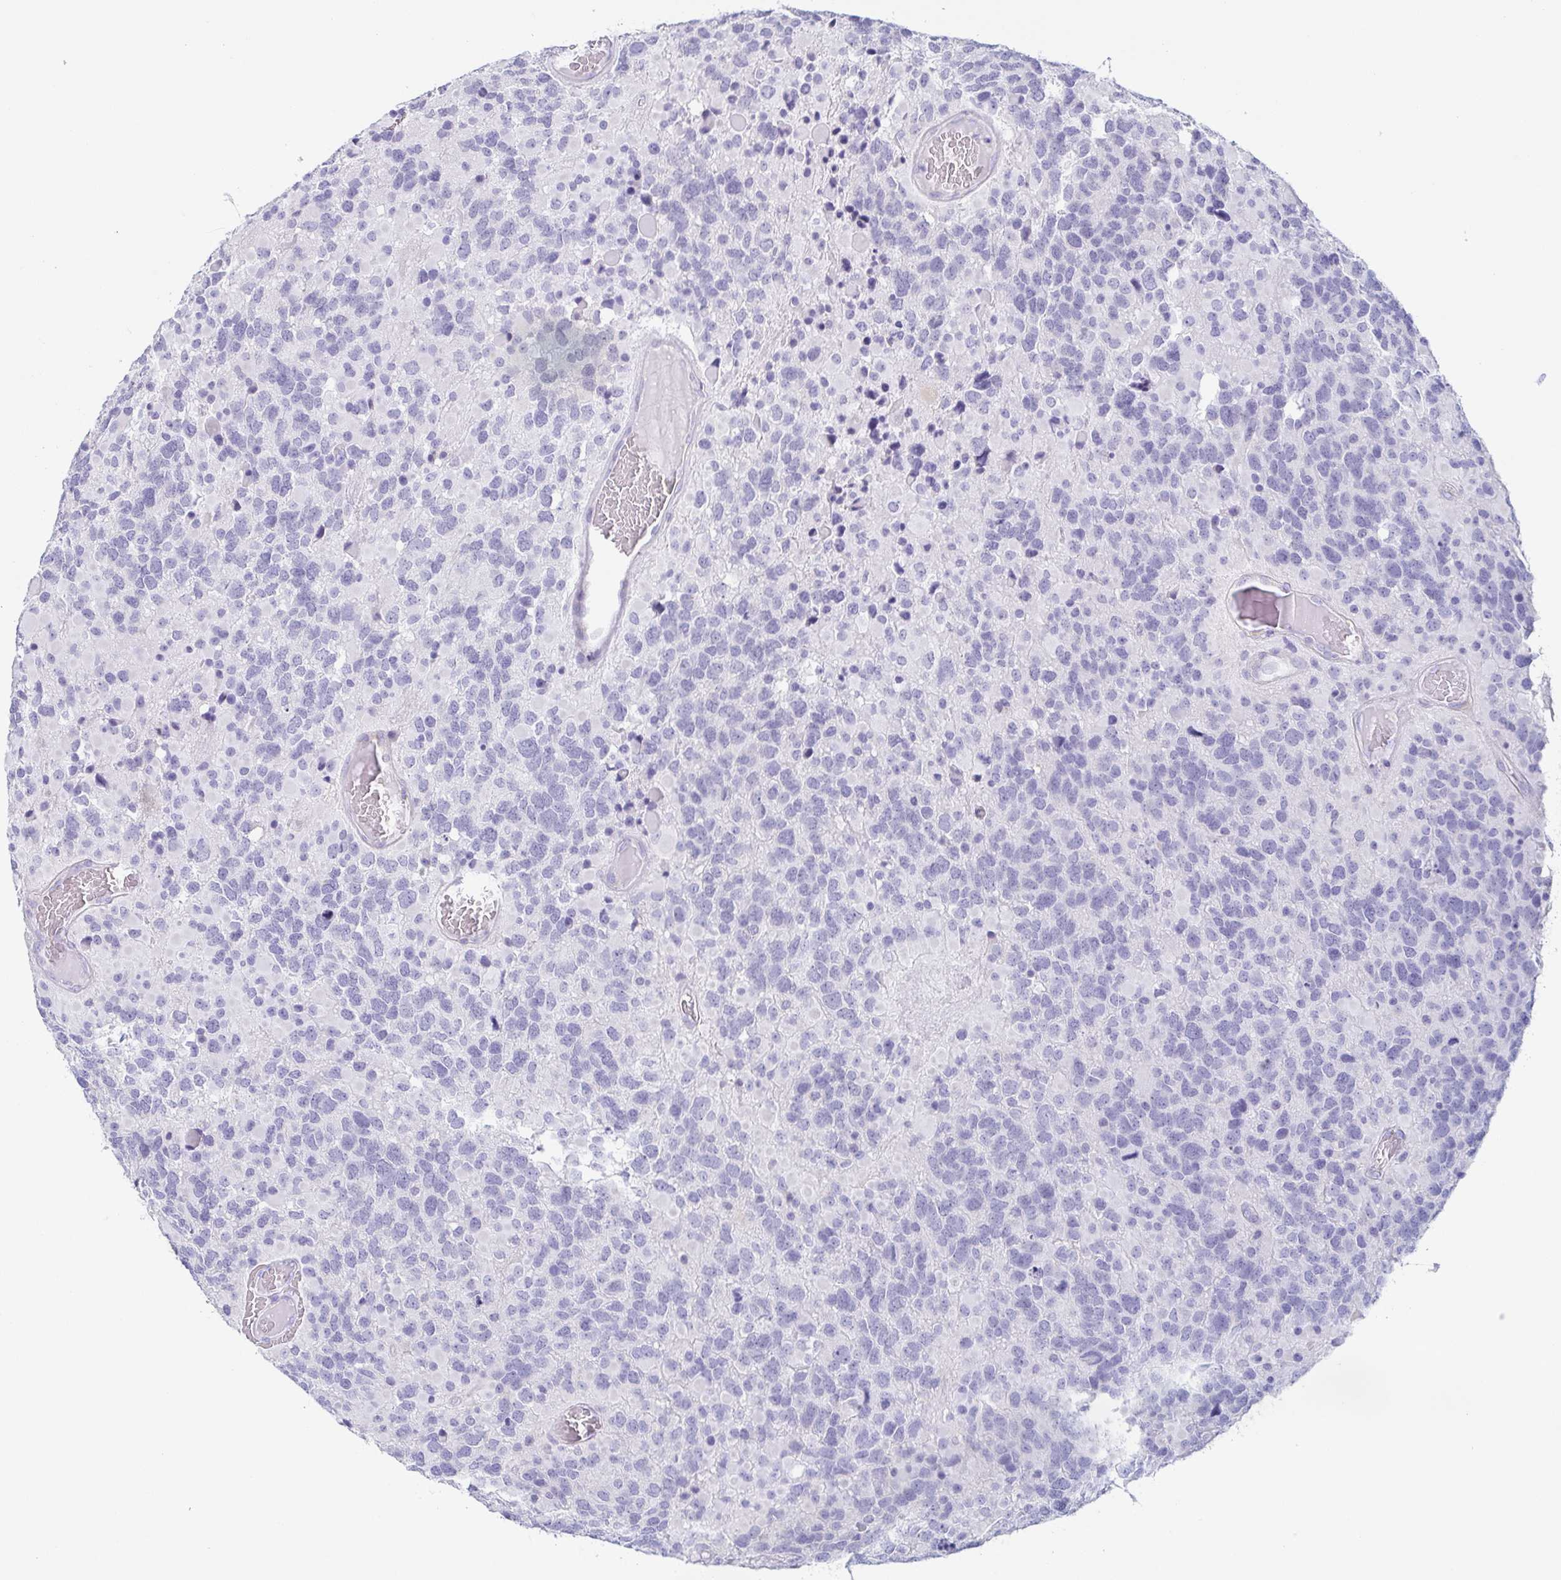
{"staining": {"intensity": "negative", "quantity": "none", "location": "none"}, "tissue": "glioma", "cell_type": "Tumor cells", "image_type": "cancer", "snomed": [{"axis": "morphology", "description": "Glioma, malignant, High grade"}, {"axis": "topography", "description": "Brain"}], "caption": "Tumor cells are negative for brown protein staining in glioma.", "gene": "PRR27", "patient": {"sex": "female", "age": 40}}